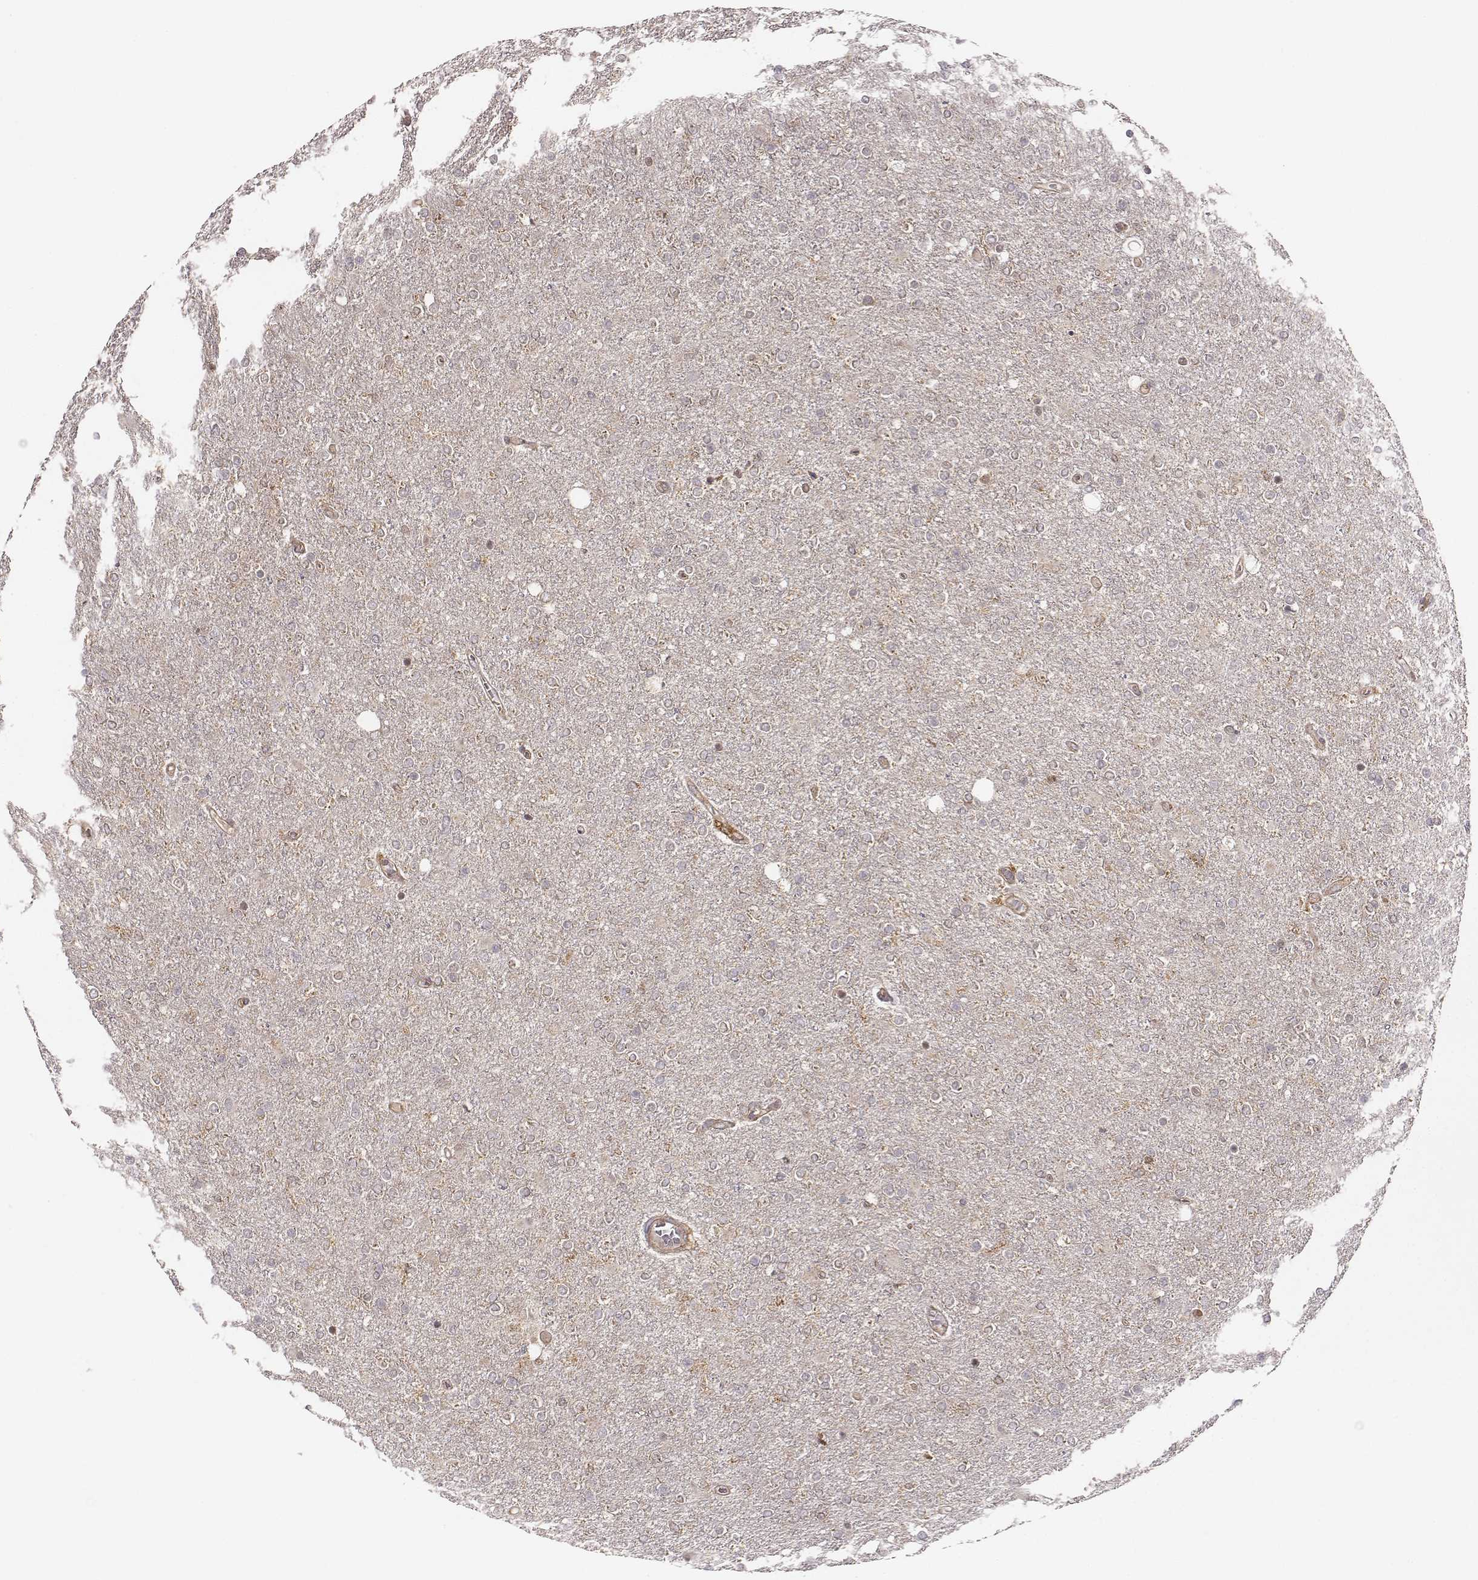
{"staining": {"intensity": "weak", "quantity": "<25%", "location": "cytoplasmic/membranous"}, "tissue": "glioma", "cell_type": "Tumor cells", "image_type": "cancer", "snomed": [{"axis": "morphology", "description": "Glioma, malignant, High grade"}, {"axis": "topography", "description": "Cerebral cortex"}], "caption": "A micrograph of glioma stained for a protein shows no brown staining in tumor cells.", "gene": "VPS26A", "patient": {"sex": "male", "age": 70}}